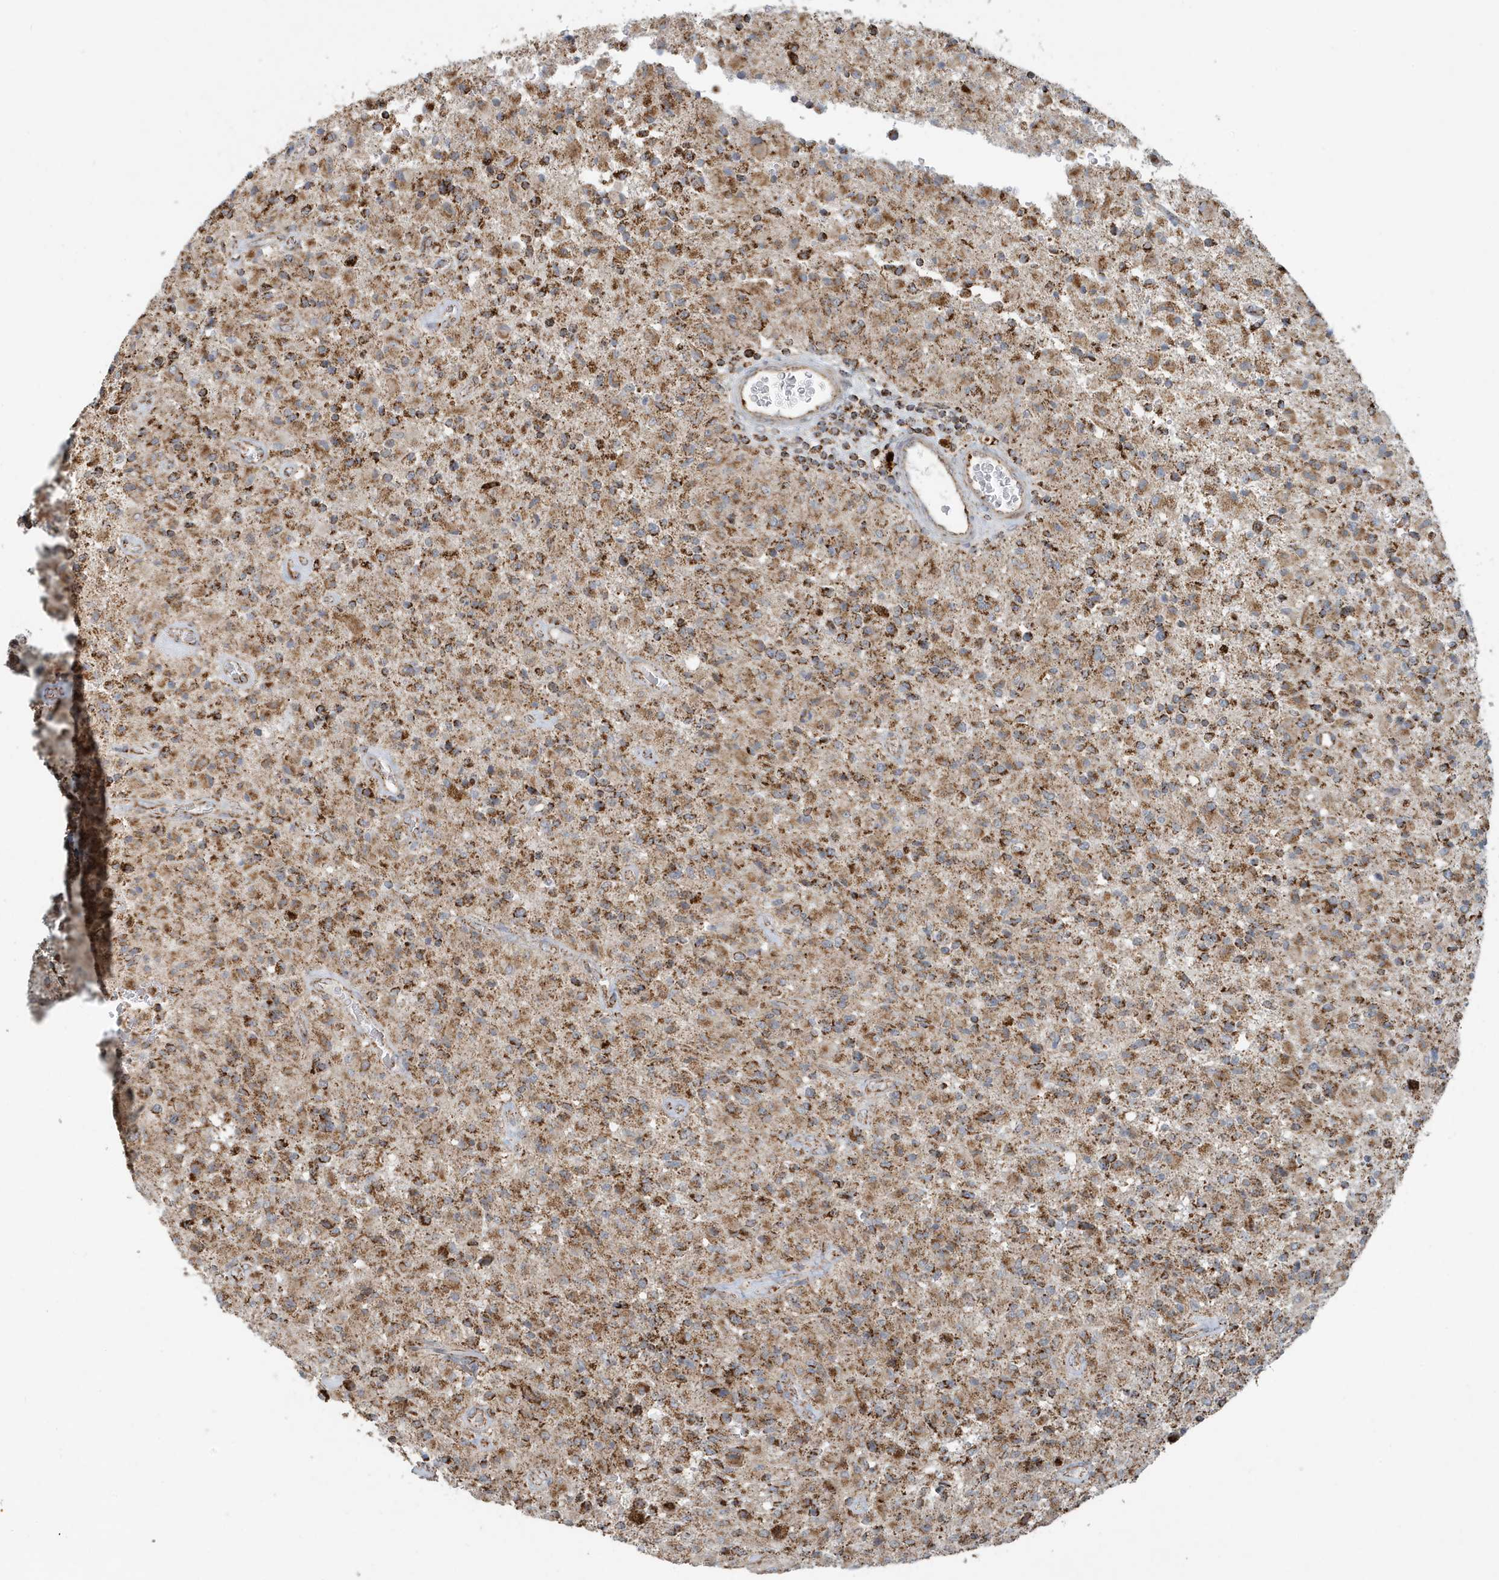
{"staining": {"intensity": "moderate", "quantity": ">75%", "location": "cytoplasmic/membranous"}, "tissue": "glioma", "cell_type": "Tumor cells", "image_type": "cancer", "snomed": [{"axis": "morphology", "description": "Glioma, malignant, High grade"}, {"axis": "topography", "description": "Brain"}], "caption": "Glioma stained with DAB (3,3'-diaminobenzidine) immunohistochemistry (IHC) displays medium levels of moderate cytoplasmic/membranous positivity in about >75% of tumor cells.", "gene": "MAN1A1", "patient": {"sex": "female", "age": 57}}